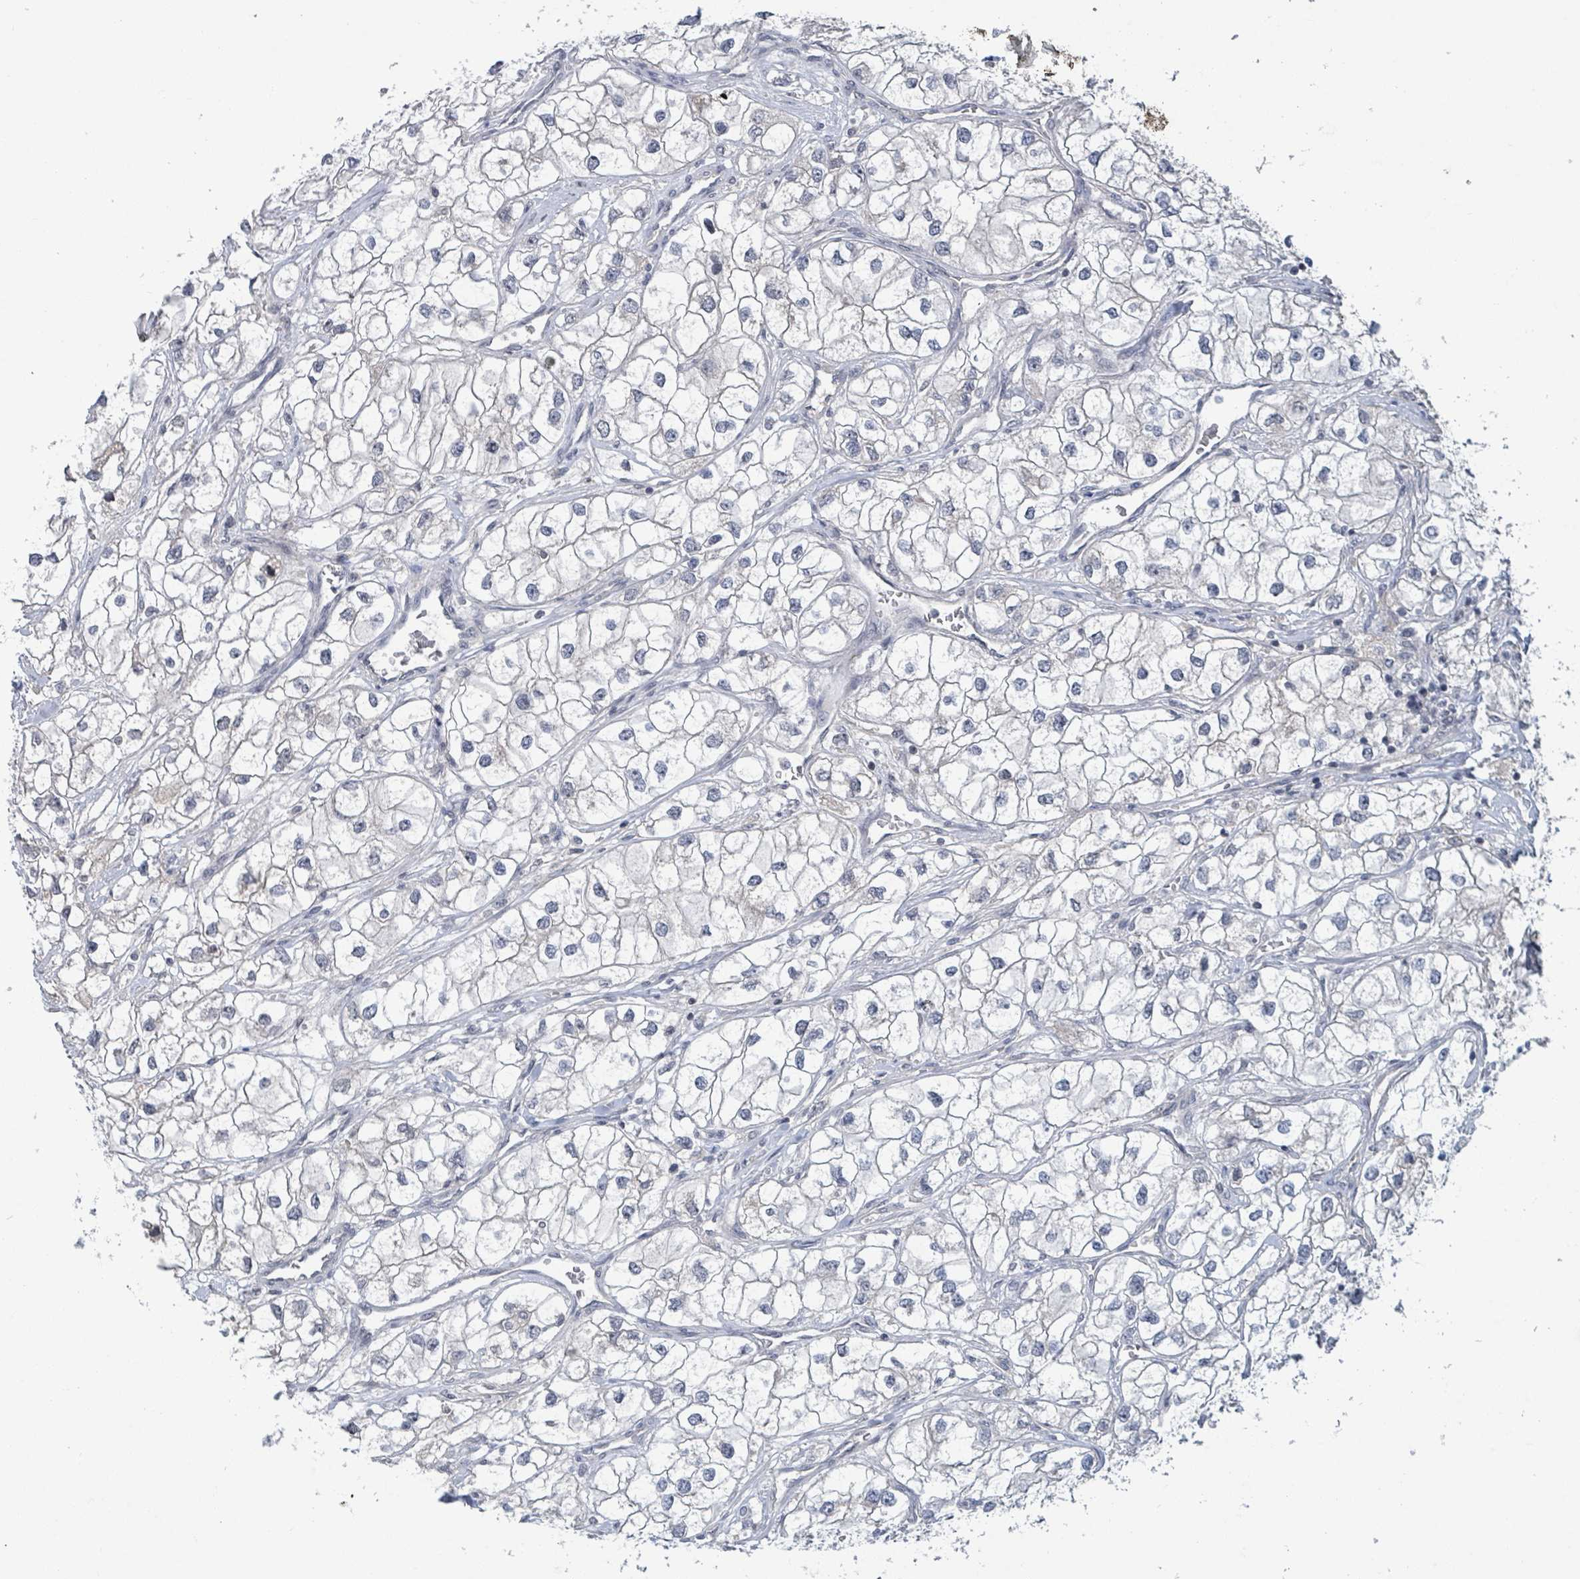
{"staining": {"intensity": "moderate", "quantity": "25%-75%", "location": "nuclear"}, "tissue": "renal cancer", "cell_type": "Tumor cells", "image_type": "cancer", "snomed": [{"axis": "morphology", "description": "Adenocarcinoma, NOS"}, {"axis": "topography", "description": "Kidney"}], "caption": "Protein expression analysis of human adenocarcinoma (renal) reveals moderate nuclear staining in about 25%-75% of tumor cells.", "gene": "ZBTB14", "patient": {"sex": "male", "age": 59}}